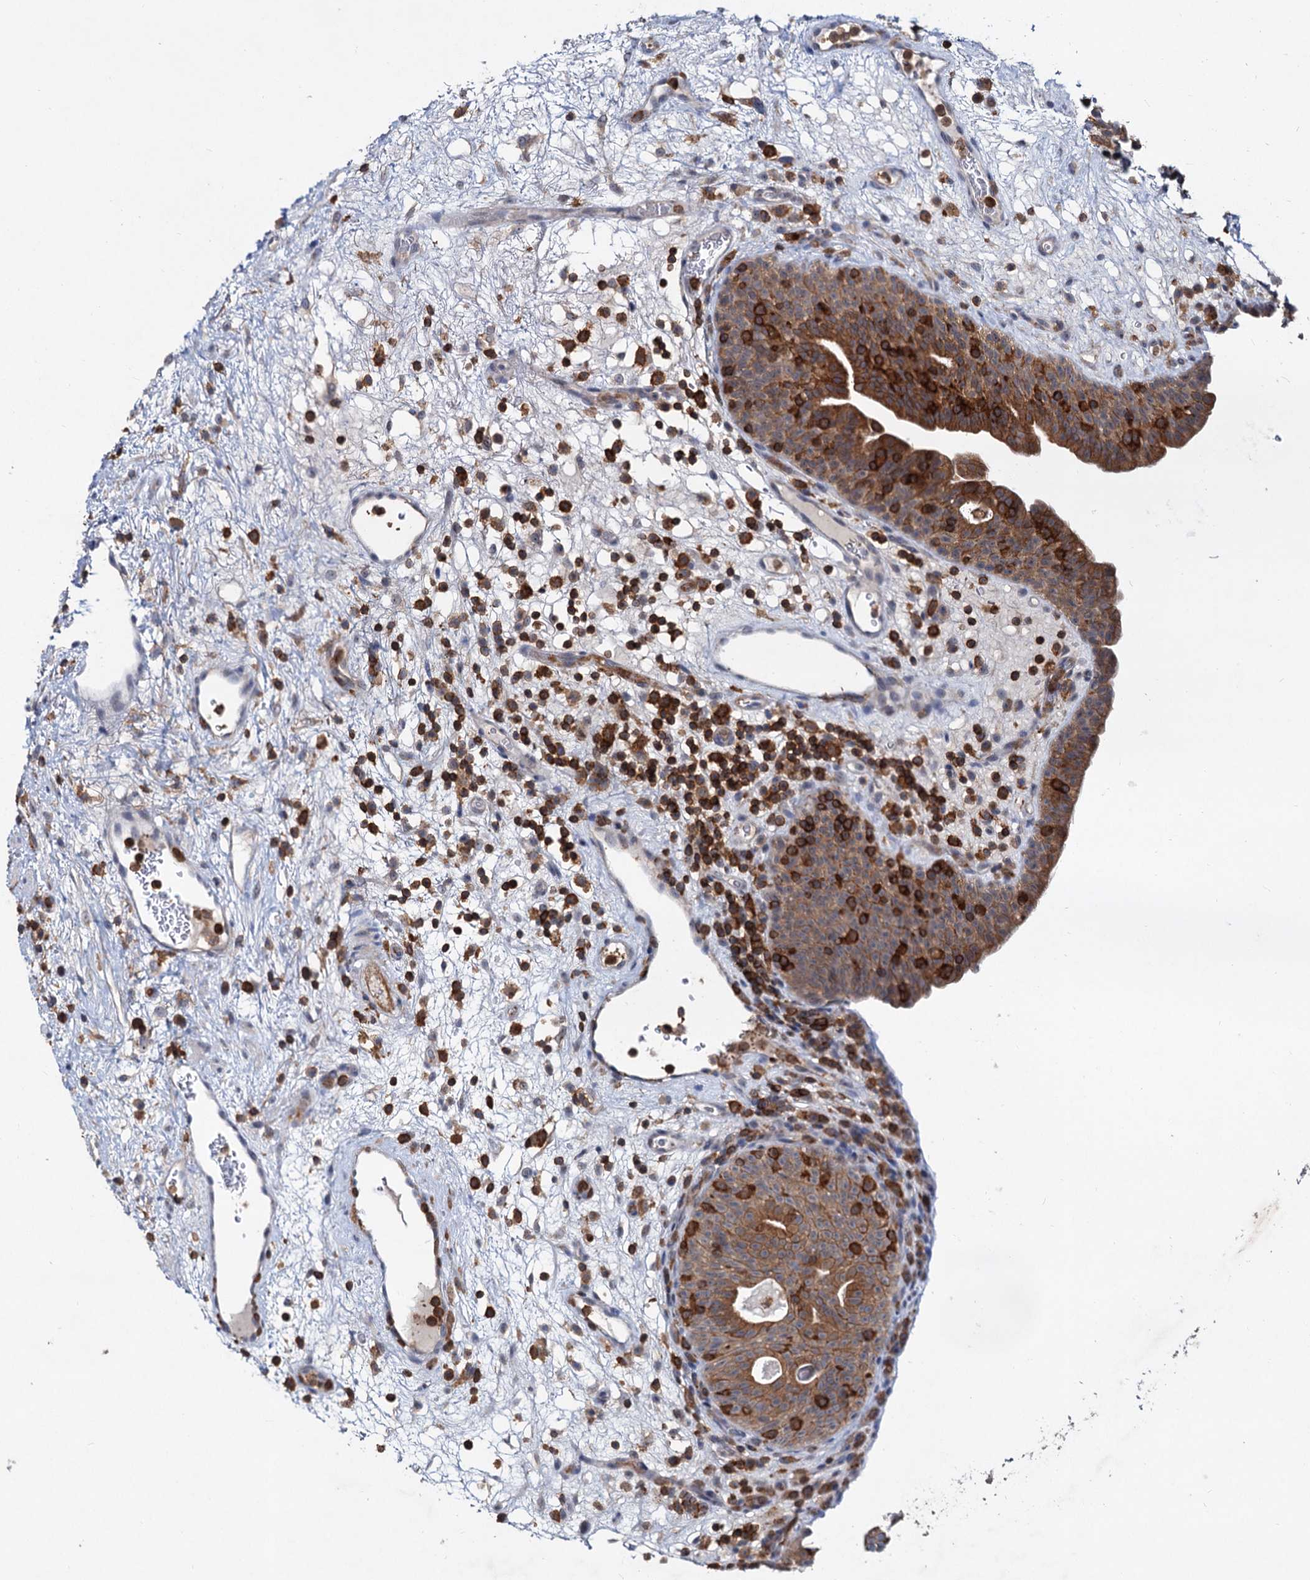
{"staining": {"intensity": "moderate", "quantity": ">75%", "location": "cytoplasmic/membranous"}, "tissue": "urinary bladder", "cell_type": "Urothelial cells", "image_type": "normal", "snomed": [{"axis": "morphology", "description": "Normal tissue, NOS"}, {"axis": "topography", "description": "Urinary bladder"}], "caption": "Immunohistochemical staining of unremarkable urinary bladder displays medium levels of moderate cytoplasmic/membranous staining in approximately >75% of urothelial cells.", "gene": "LRCH4", "patient": {"sex": "male", "age": 71}}